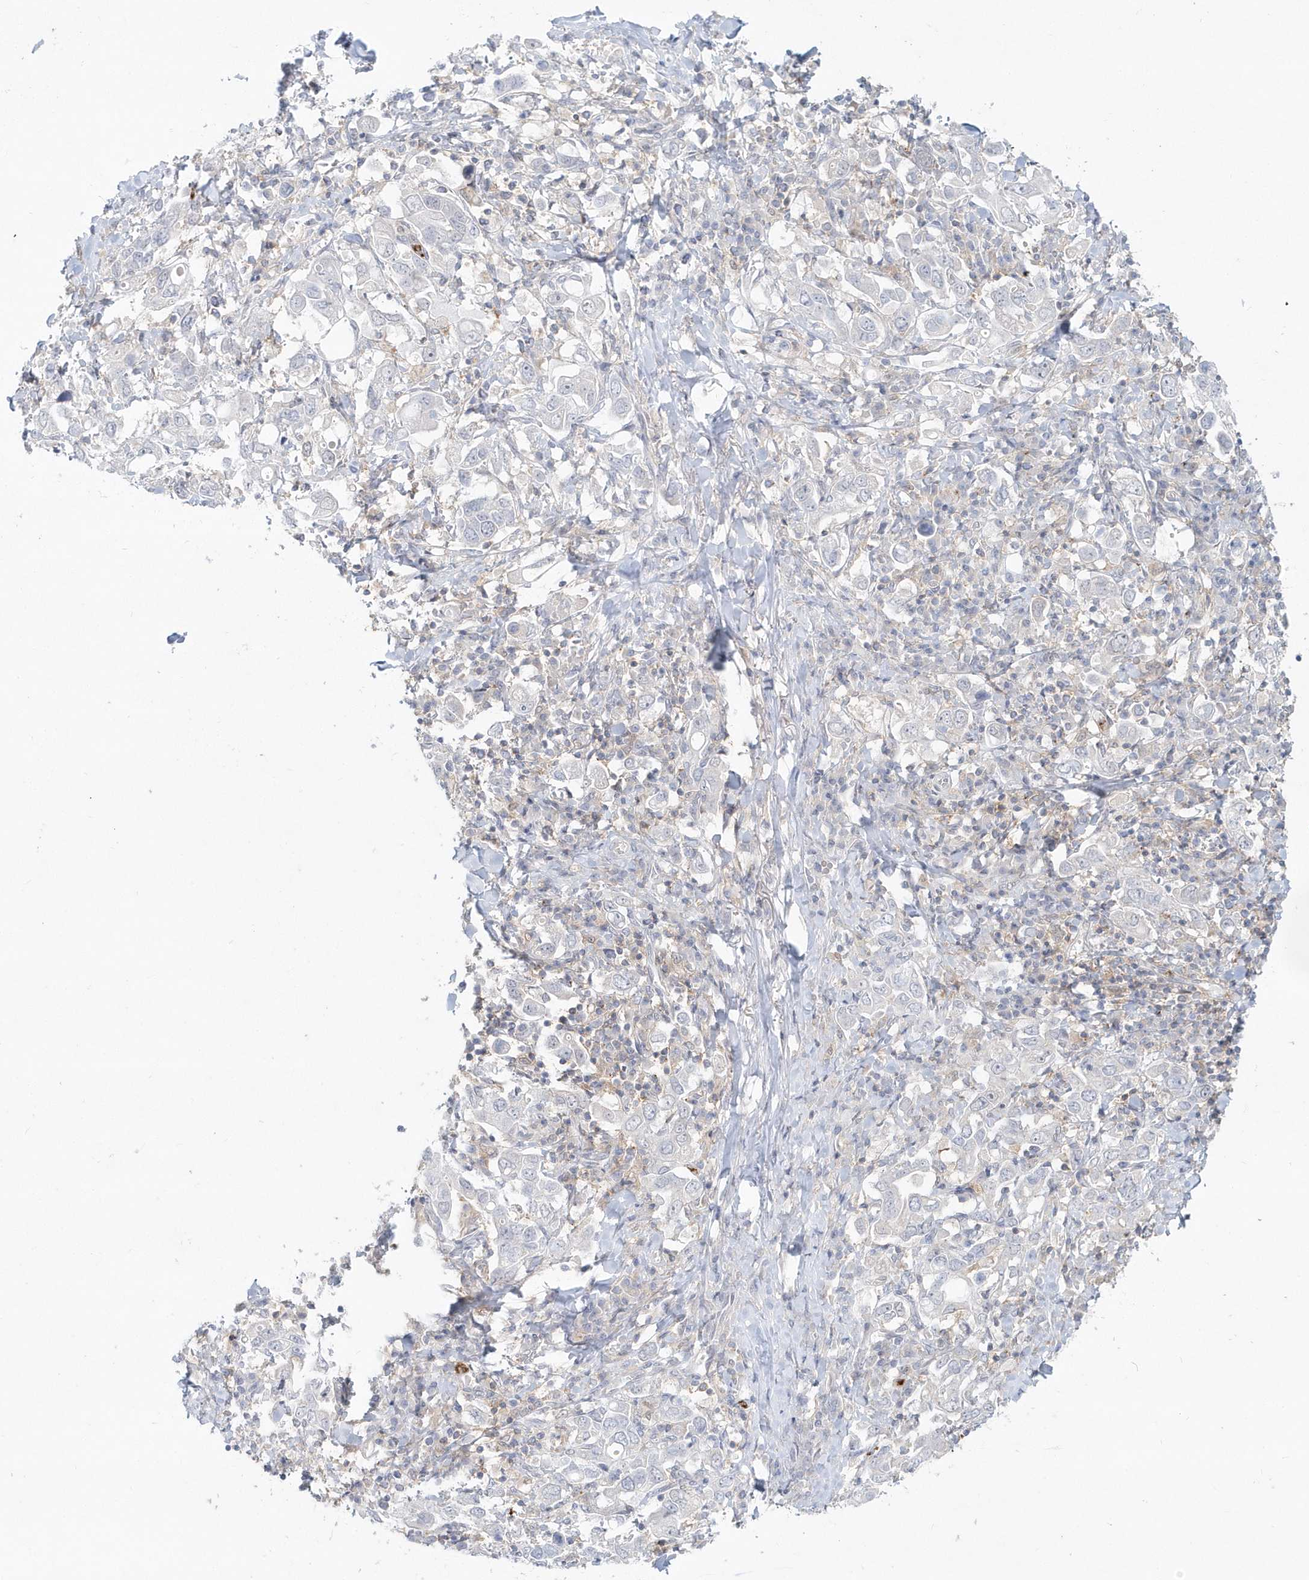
{"staining": {"intensity": "negative", "quantity": "none", "location": "none"}, "tissue": "stomach cancer", "cell_type": "Tumor cells", "image_type": "cancer", "snomed": [{"axis": "morphology", "description": "Adenocarcinoma, NOS"}, {"axis": "topography", "description": "Stomach, upper"}], "caption": "A high-resolution image shows immunohistochemistry staining of stomach cancer (adenocarcinoma), which demonstrates no significant positivity in tumor cells.", "gene": "RNF7", "patient": {"sex": "male", "age": 62}}